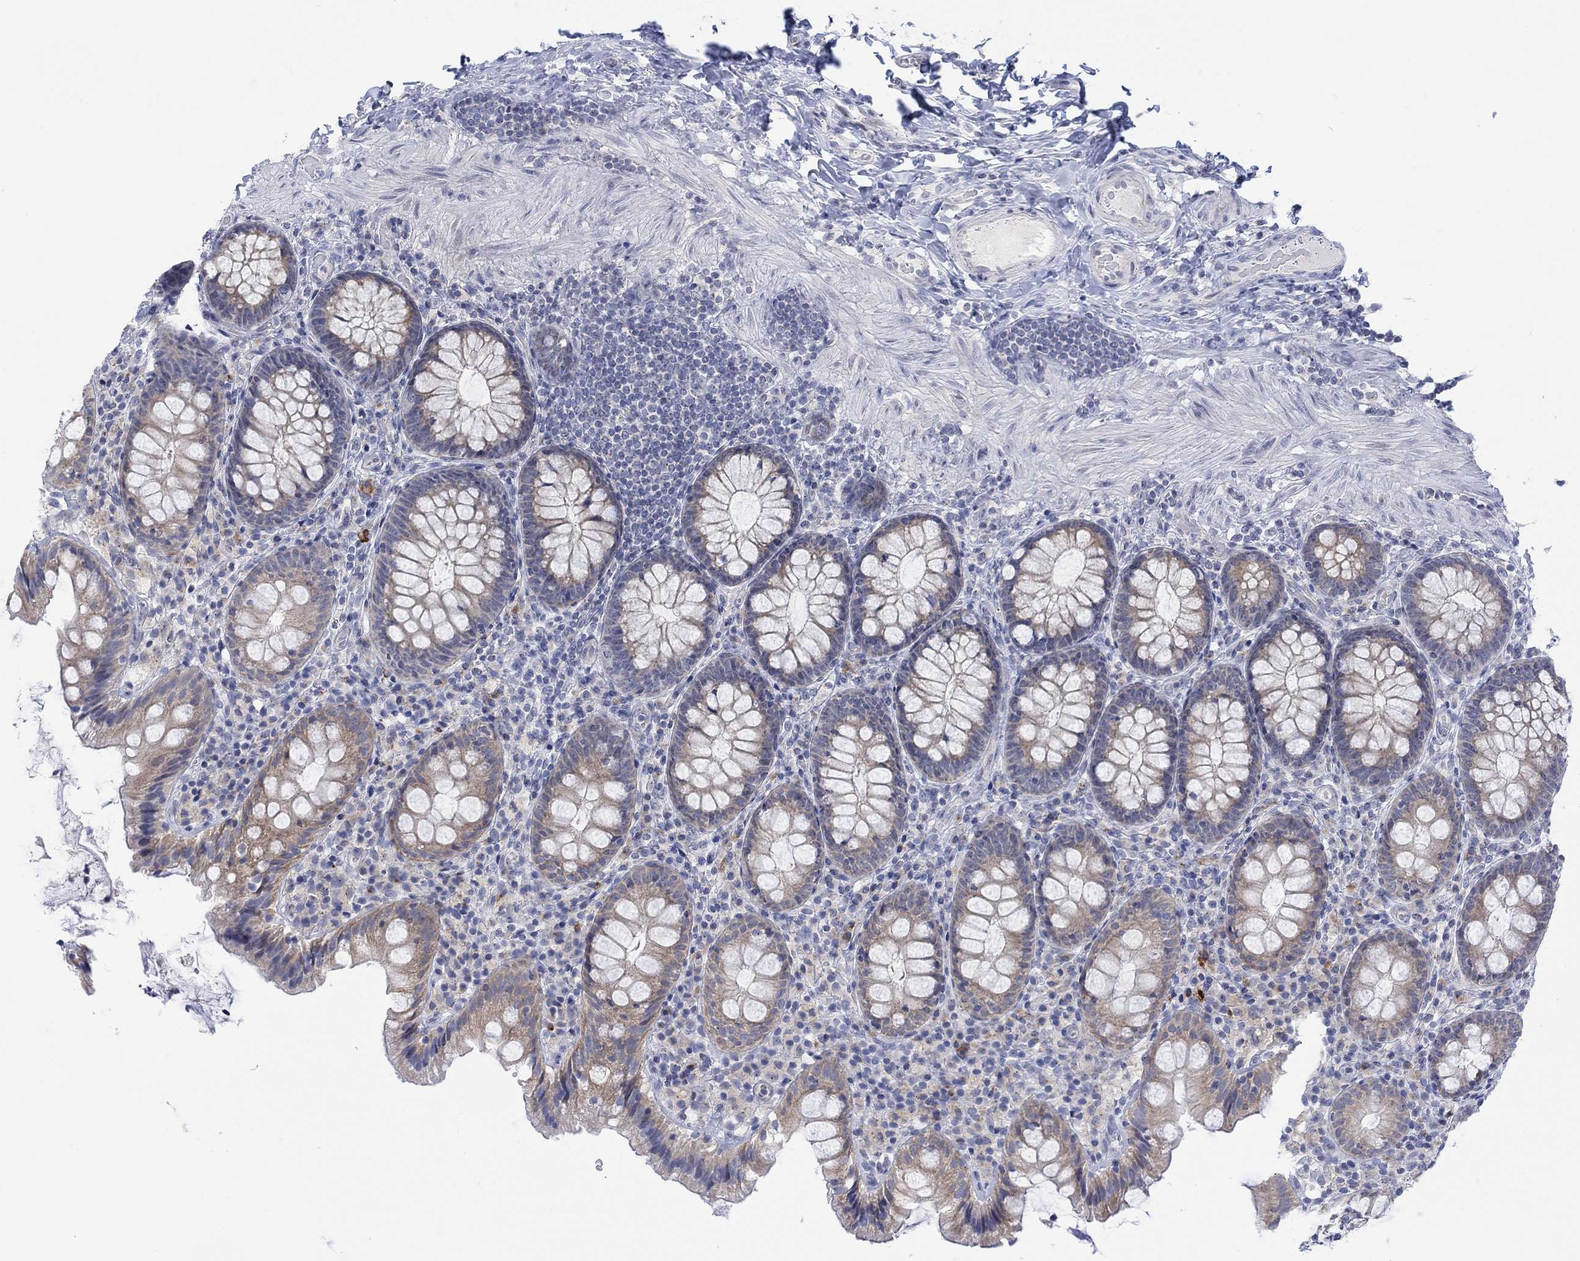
{"staining": {"intensity": "negative", "quantity": "none", "location": "none"}, "tissue": "colon", "cell_type": "Endothelial cells", "image_type": "normal", "snomed": [{"axis": "morphology", "description": "Normal tissue, NOS"}, {"axis": "topography", "description": "Colon"}], "caption": "Immunohistochemistry of normal human colon displays no positivity in endothelial cells.", "gene": "DCX", "patient": {"sex": "female", "age": 86}}